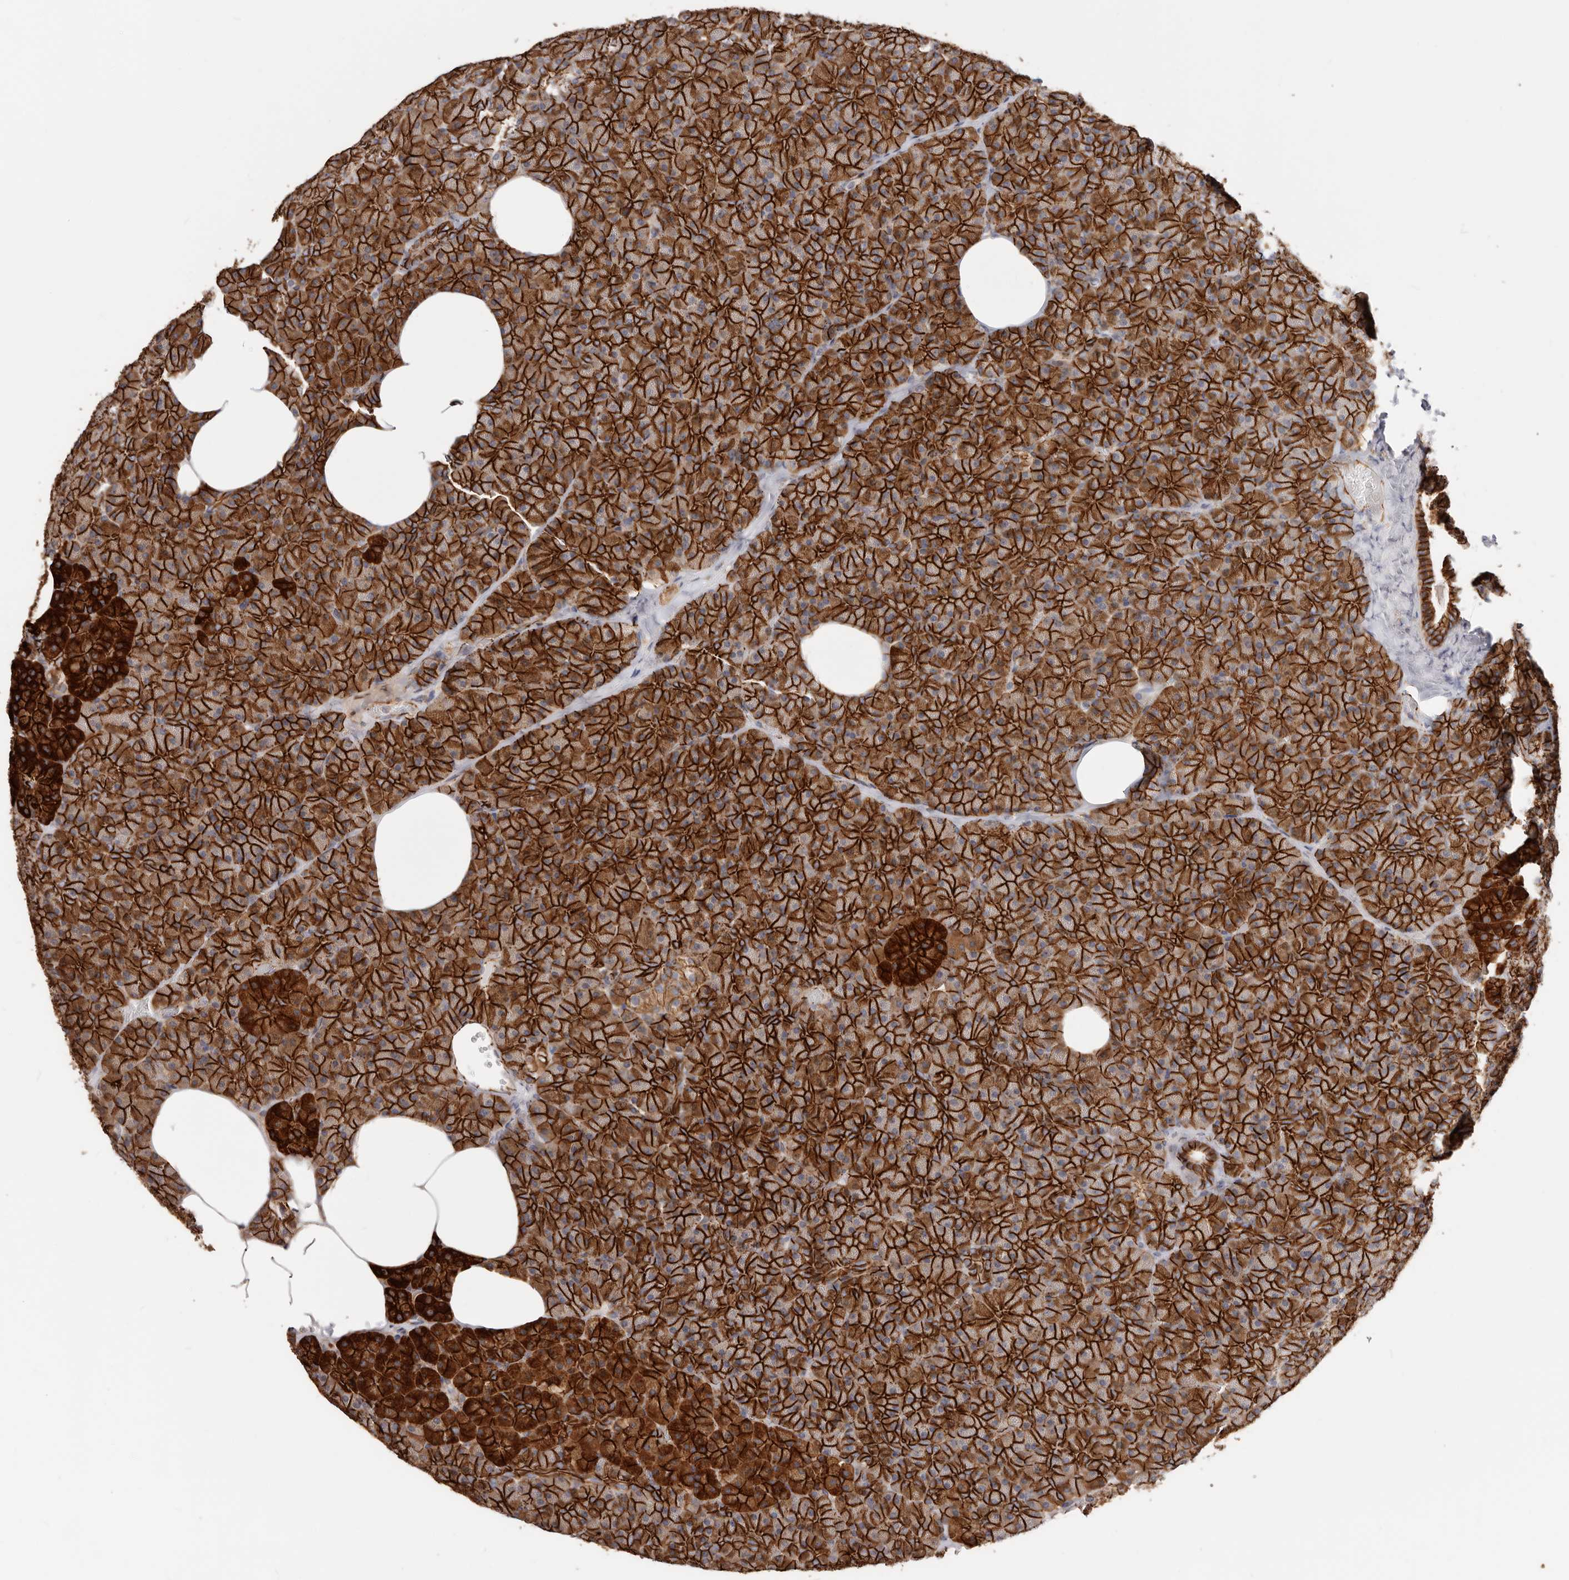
{"staining": {"intensity": "strong", "quantity": ">75%", "location": "cytoplasmic/membranous"}, "tissue": "pancreas", "cell_type": "Exocrine glandular cells", "image_type": "normal", "snomed": [{"axis": "morphology", "description": "Normal tissue, NOS"}, {"axis": "morphology", "description": "Carcinoid, malignant, NOS"}, {"axis": "topography", "description": "Pancreas"}], "caption": "Strong cytoplasmic/membranous expression is appreciated in about >75% of exocrine glandular cells in normal pancreas.", "gene": "CTNNB1", "patient": {"sex": "female", "age": 35}}